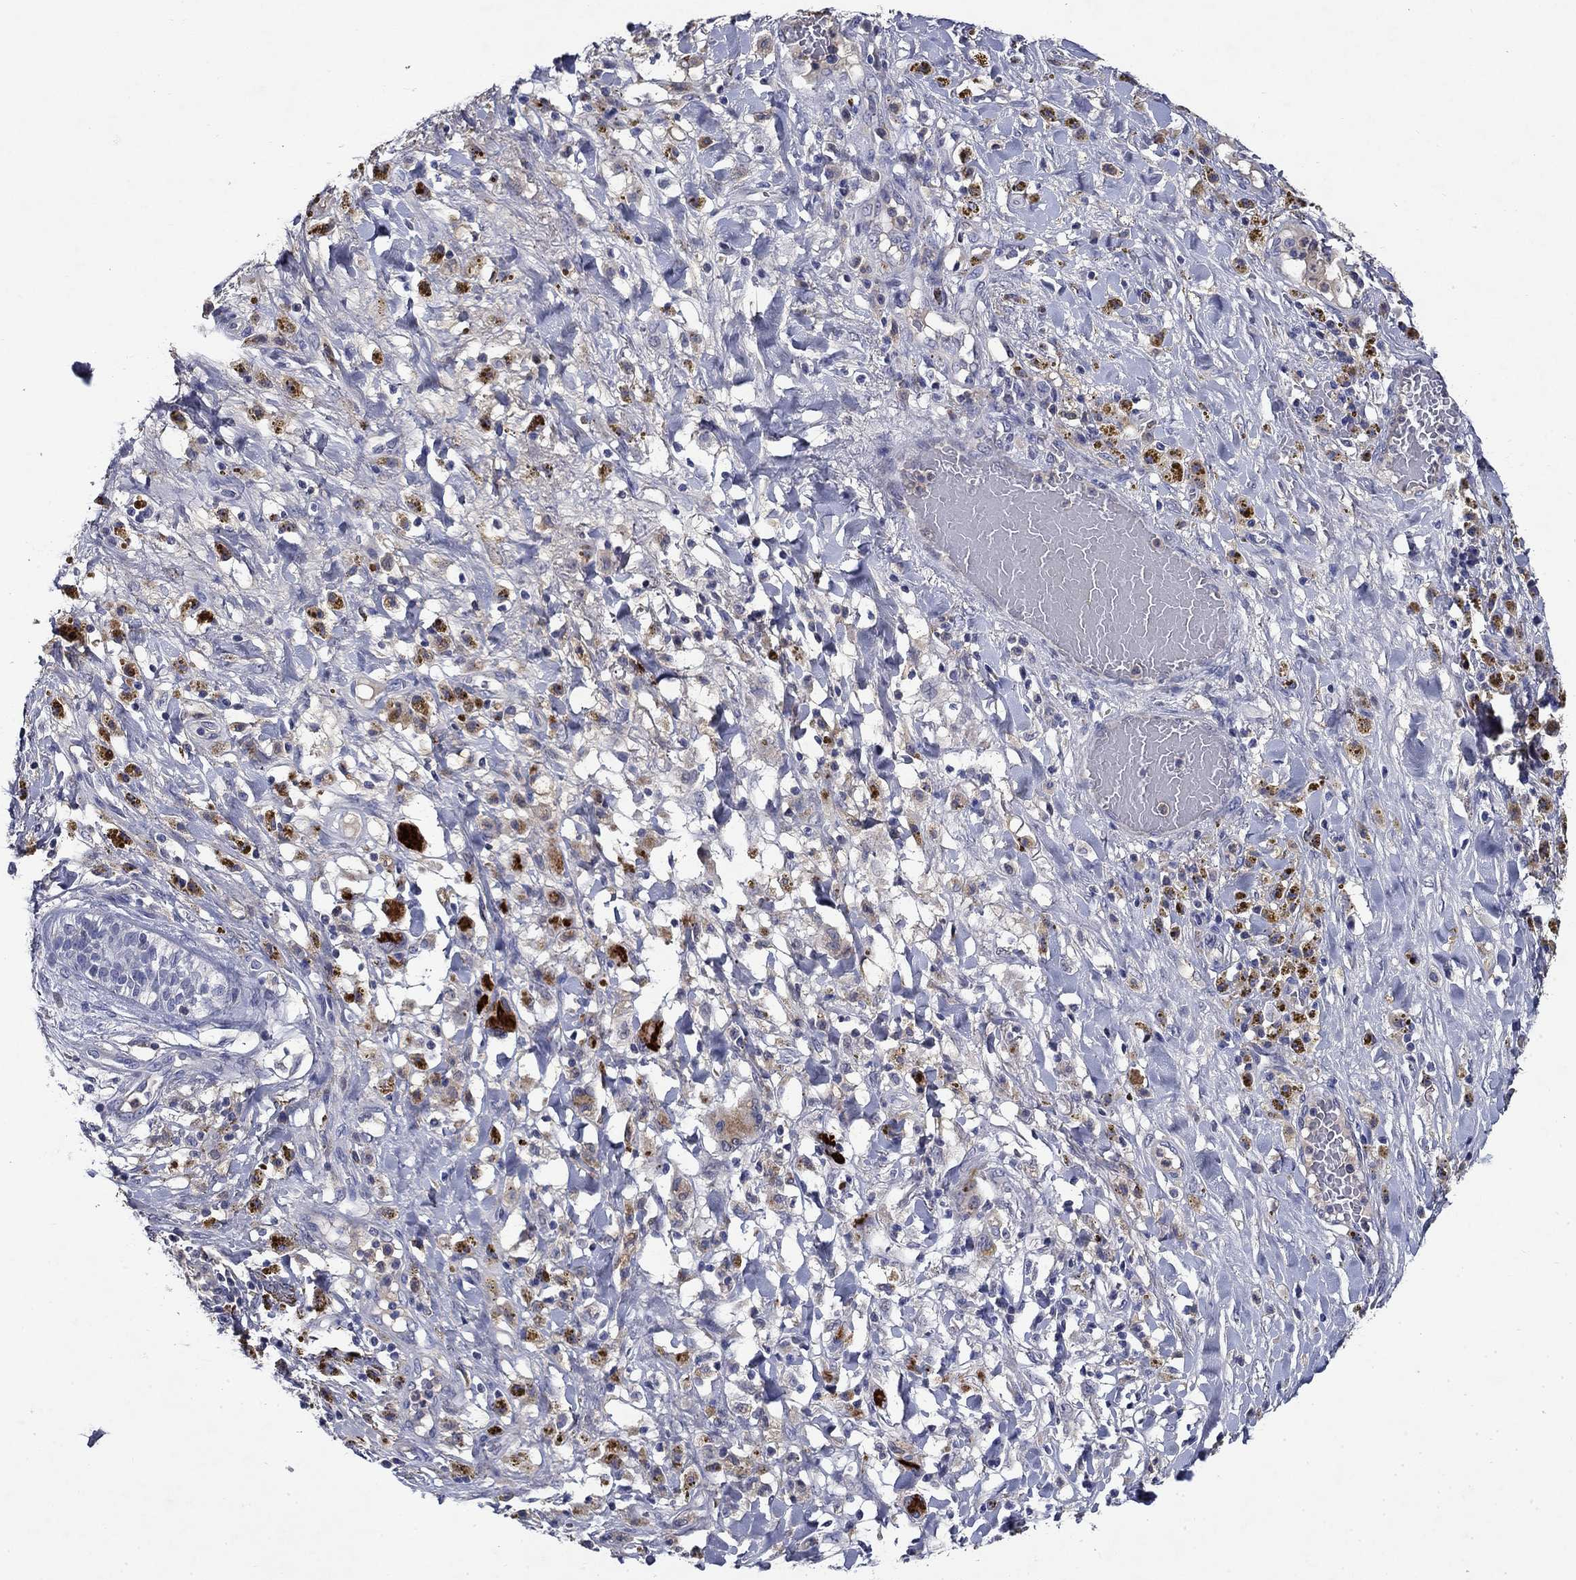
{"staining": {"intensity": "strong", "quantity": "<25%", "location": "cytoplasmic/membranous"}, "tissue": "melanoma", "cell_type": "Tumor cells", "image_type": "cancer", "snomed": [{"axis": "morphology", "description": "Malignant melanoma, NOS"}, {"axis": "topography", "description": "Skin"}], "caption": "Immunohistochemistry (IHC) histopathology image of melanoma stained for a protein (brown), which reveals medium levels of strong cytoplasmic/membranous positivity in approximately <25% of tumor cells.", "gene": "STAB2", "patient": {"sex": "female", "age": 91}}